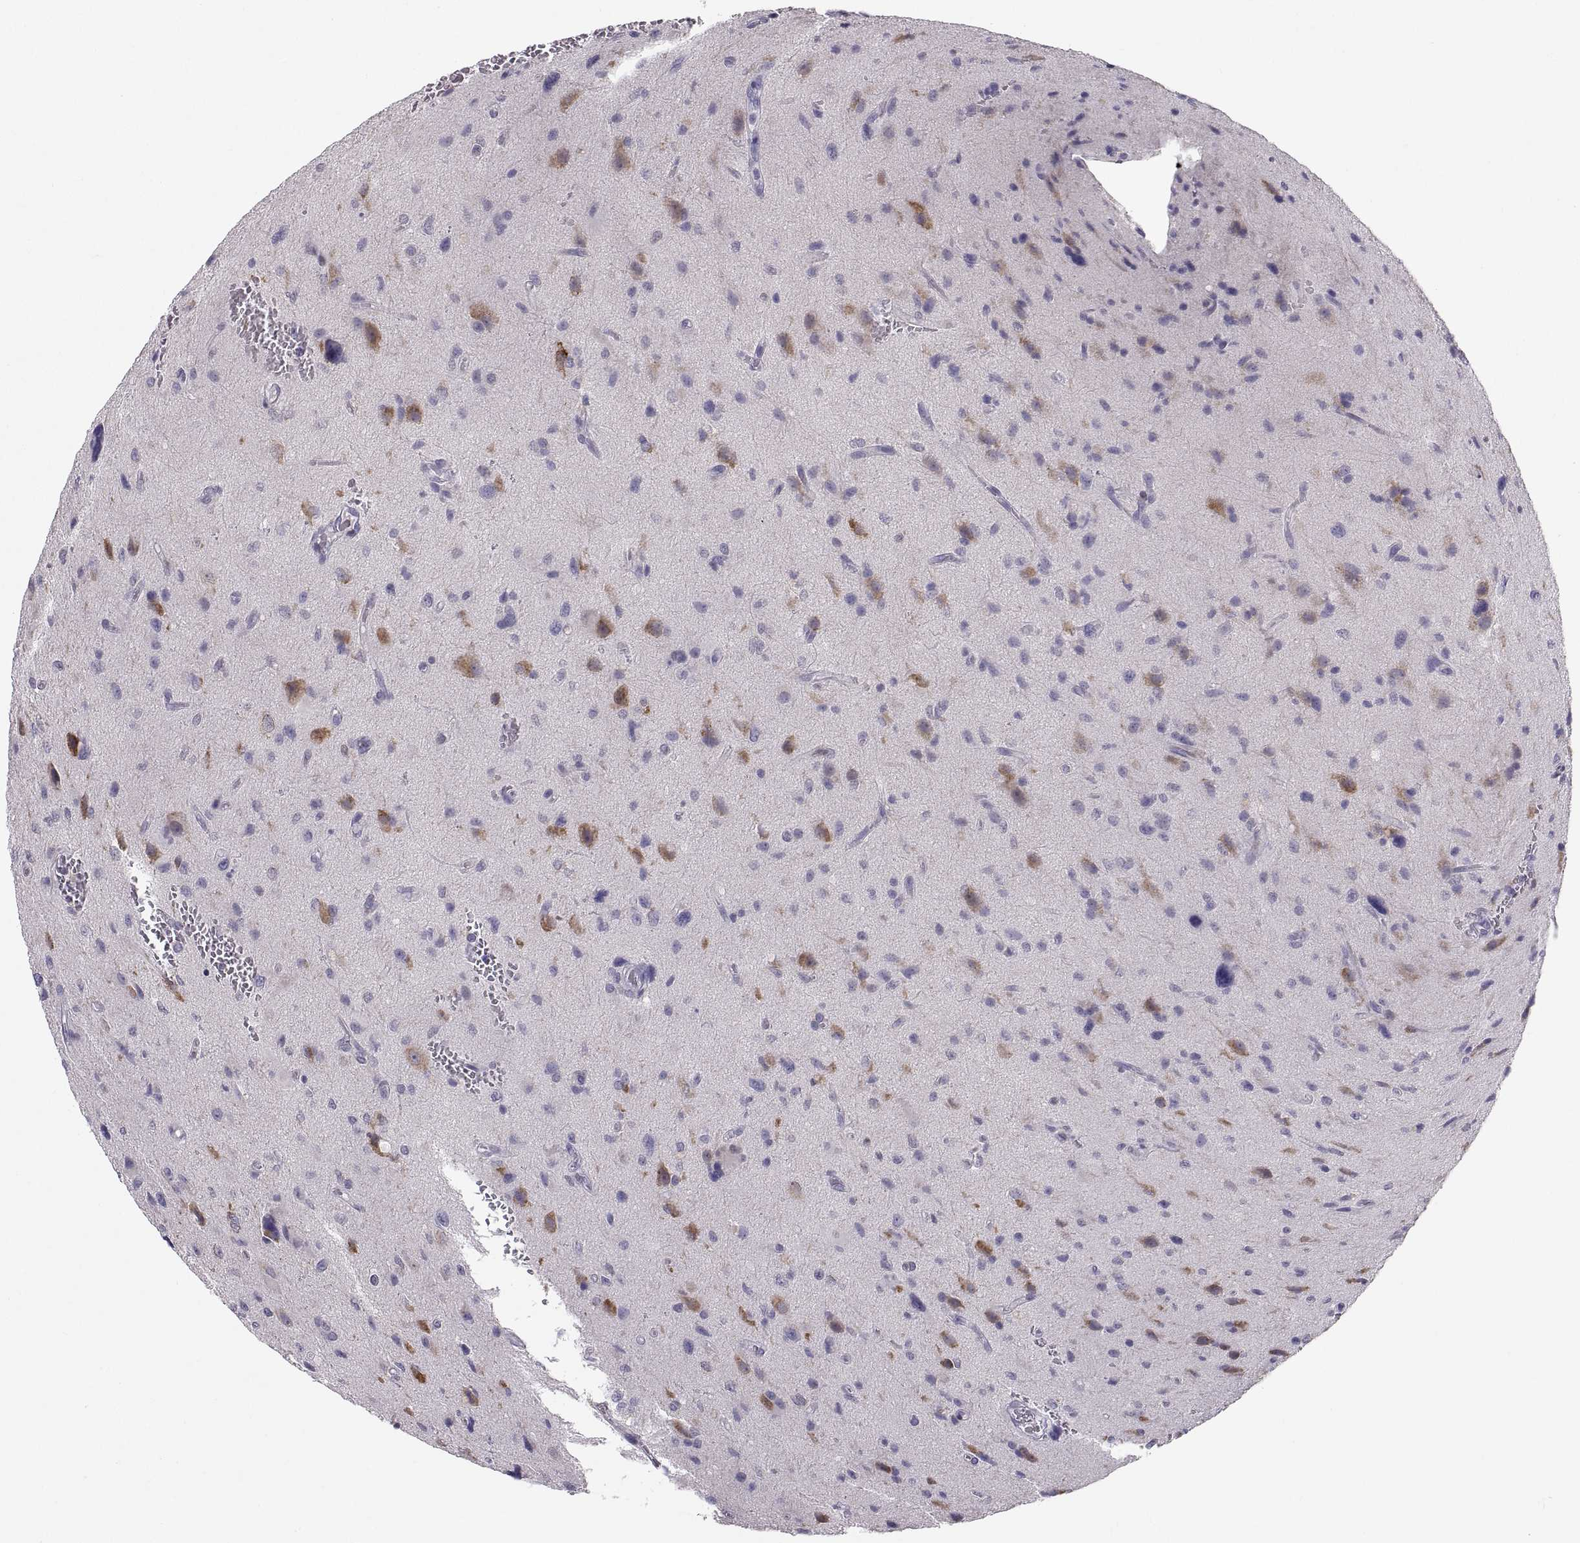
{"staining": {"intensity": "negative", "quantity": "none", "location": "none"}, "tissue": "glioma", "cell_type": "Tumor cells", "image_type": "cancer", "snomed": [{"axis": "morphology", "description": "Glioma, malignant, NOS"}, {"axis": "morphology", "description": "Glioma, malignant, High grade"}, {"axis": "topography", "description": "Brain"}], "caption": "Photomicrograph shows no significant protein staining in tumor cells of malignant glioma (high-grade). Nuclei are stained in blue.", "gene": "ERO1A", "patient": {"sex": "female", "age": 71}}